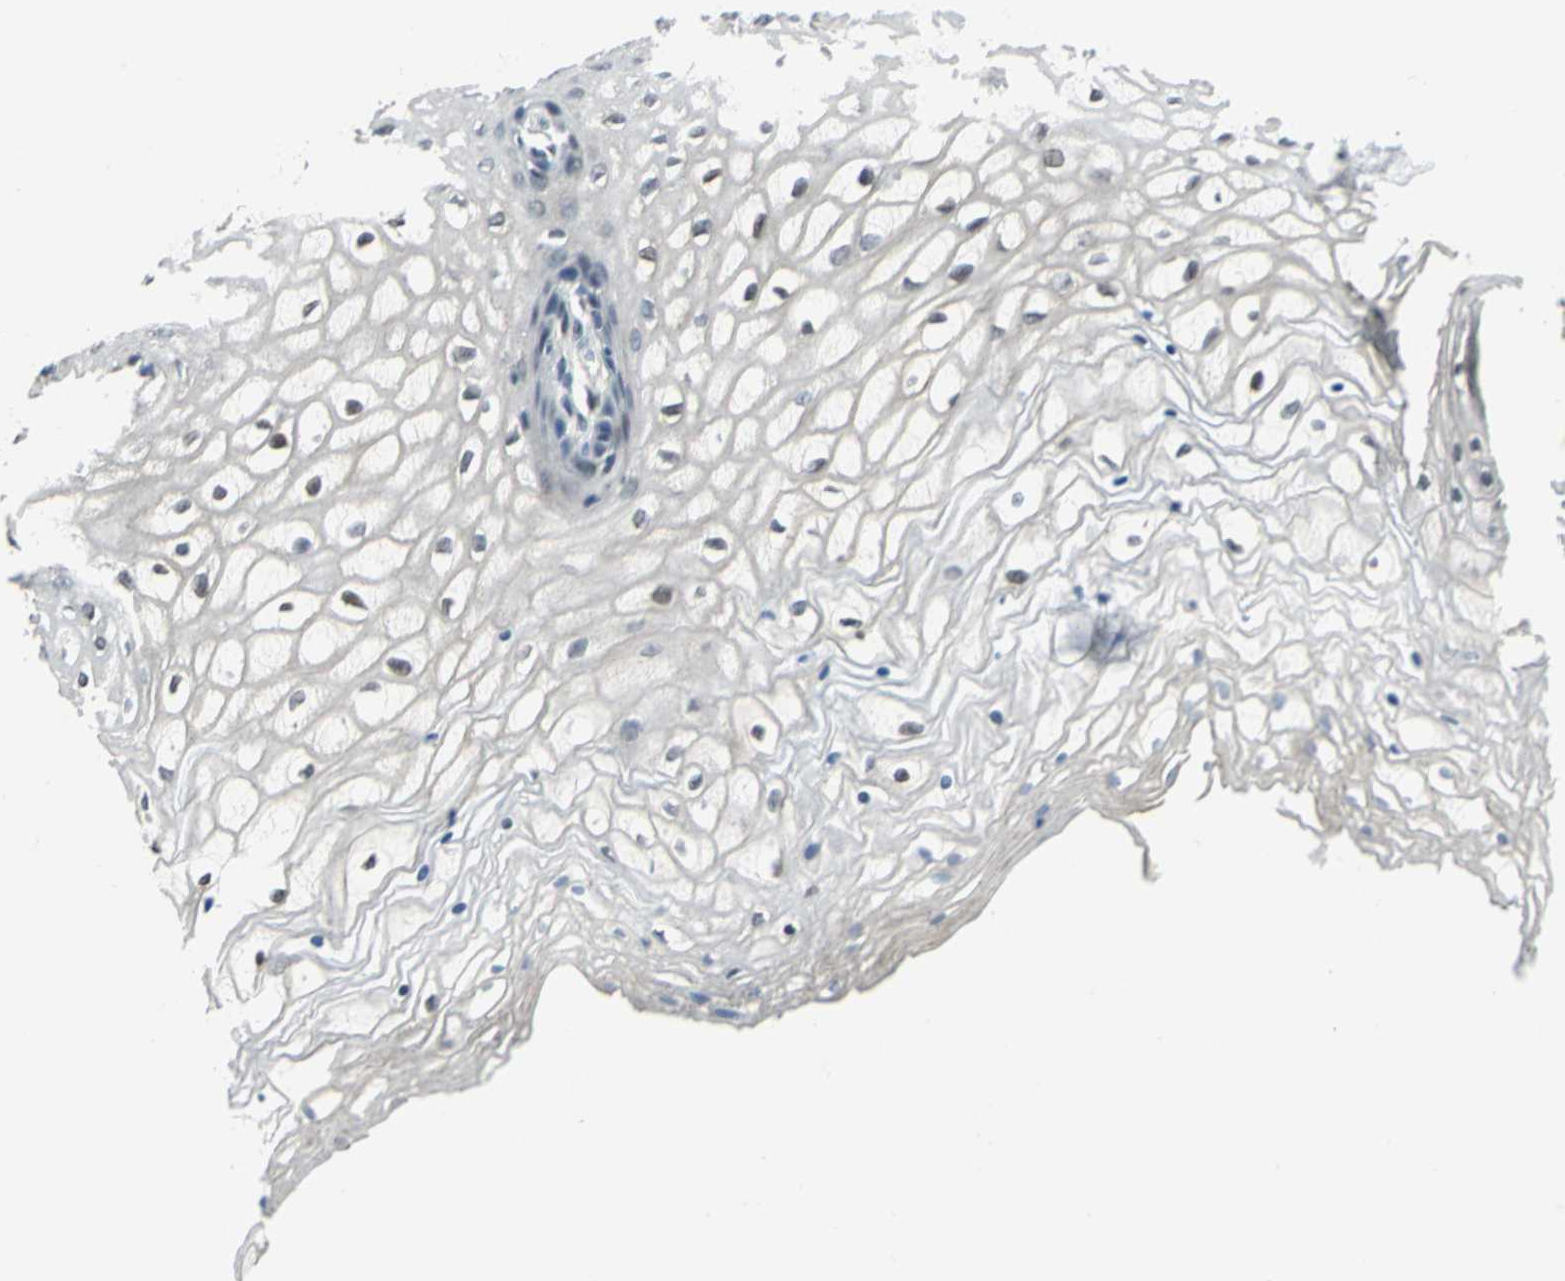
{"staining": {"intensity": "negative", "quantity": "none", "location": "none"}, "tissue": "vagina", "cell_type": "Squamous epithelial cells", "image_type": "normal", "snomed": [{"axis": "morphology", "description": "Normal tissue, NOS"}, {"axis": "topography", "description": "Vagina"}], "caption": "This is an IHC histopathology image of benign human vagina. There is no positivity in squamous epithelial cells.", "gene": "MTA1", "patient": {"sex": "female", "age": 34}}